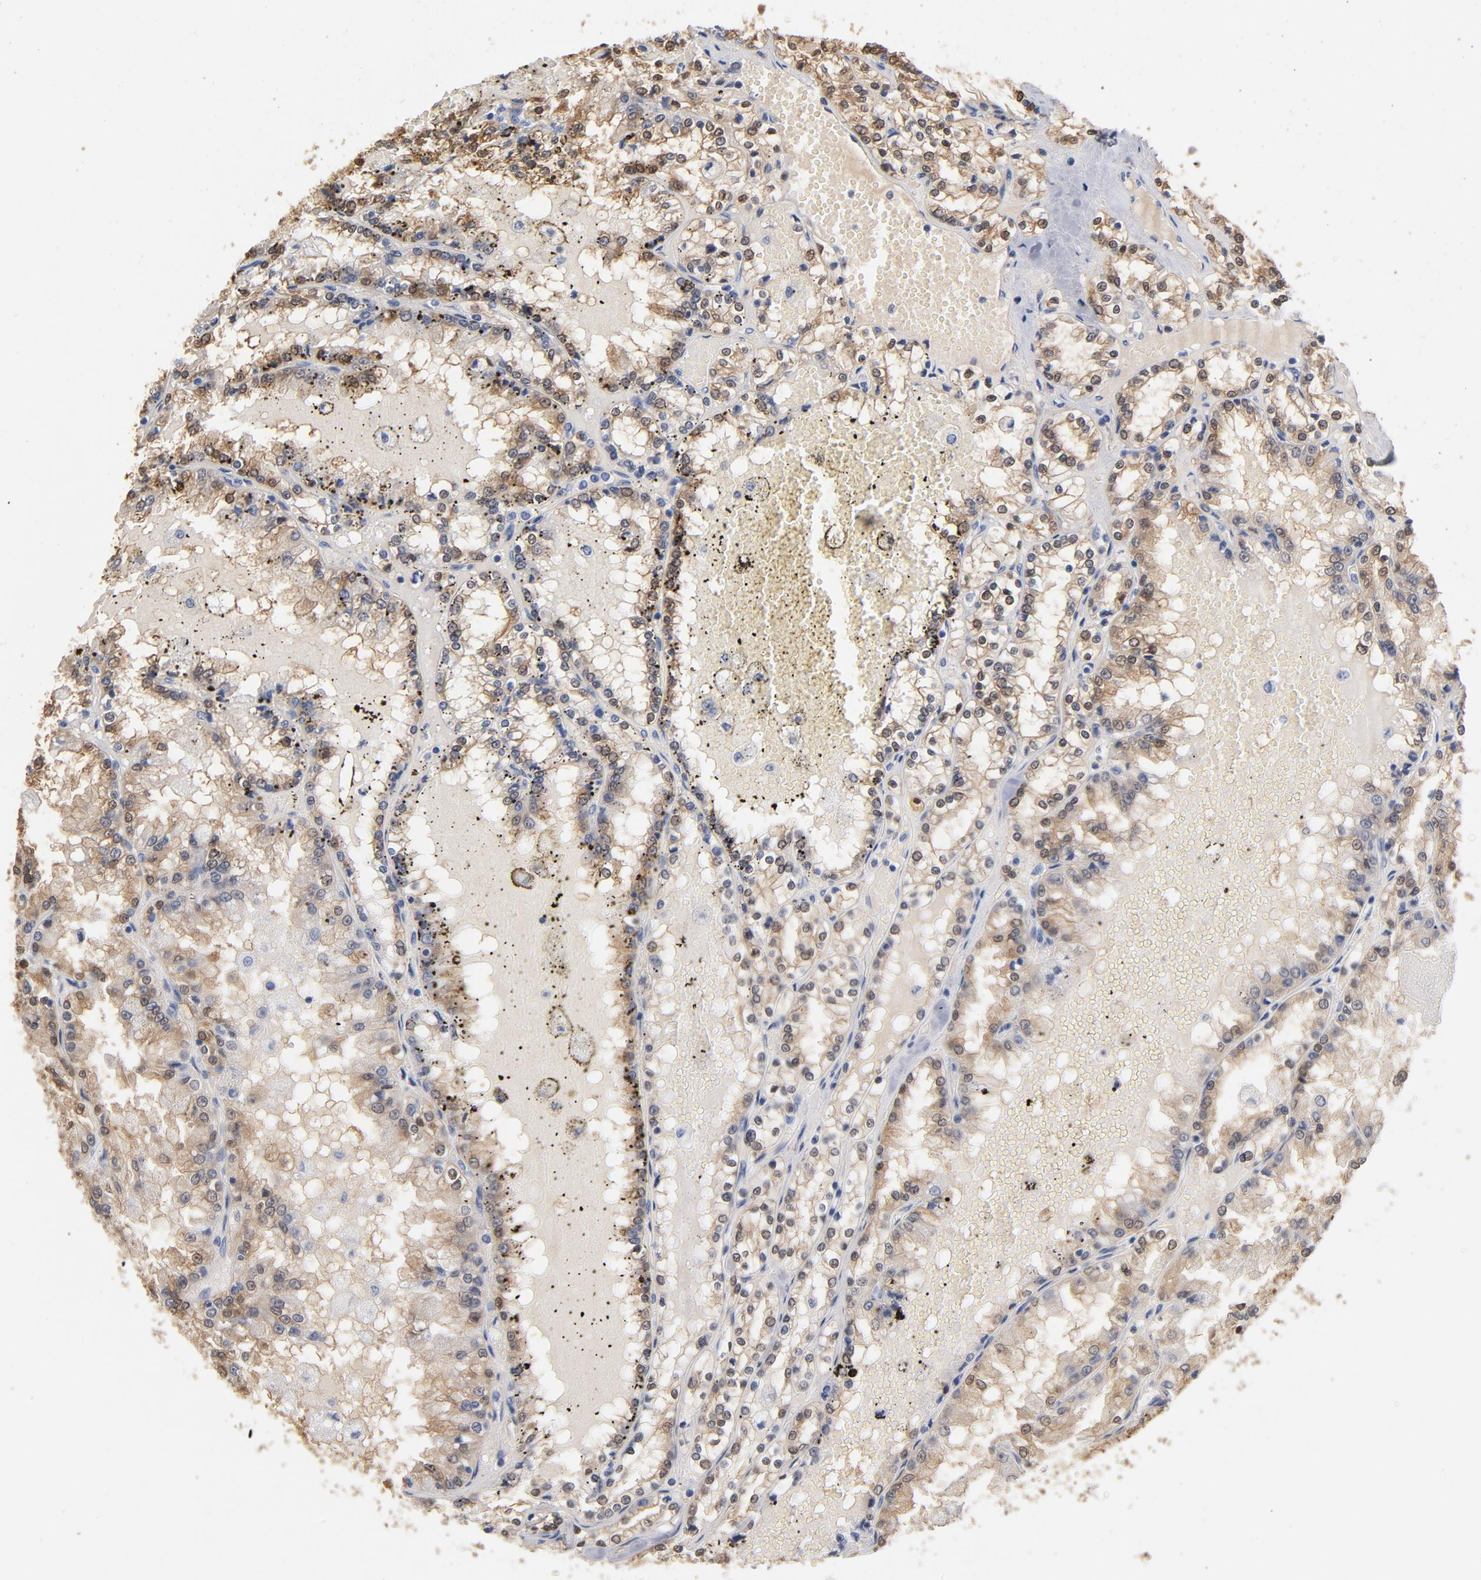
{"staining": {"intensity": "weak", "quantity": "25%-75%", "location": "cytoplasmic/membranous"}, "tissue": "renal cancer", "cell_type": "Tumor cells", "image_type": "cancer", "snomed": [{"axis": "morphology", "description": "Adenocarcinoma, NOS"}, {"axis": "topography", "description": "Kidney"}], "caption": "A histopathology image of human adenocarcinoma (renal) stained for a protein exhibits weak cytoplasmic/membranous brown staining in tumor cells. Immunohistochemistry stains the protein of interest in brown and the nuclei are stained blue.", "gene": "MIF", "patient": {"sex": "female", "age": 56}}